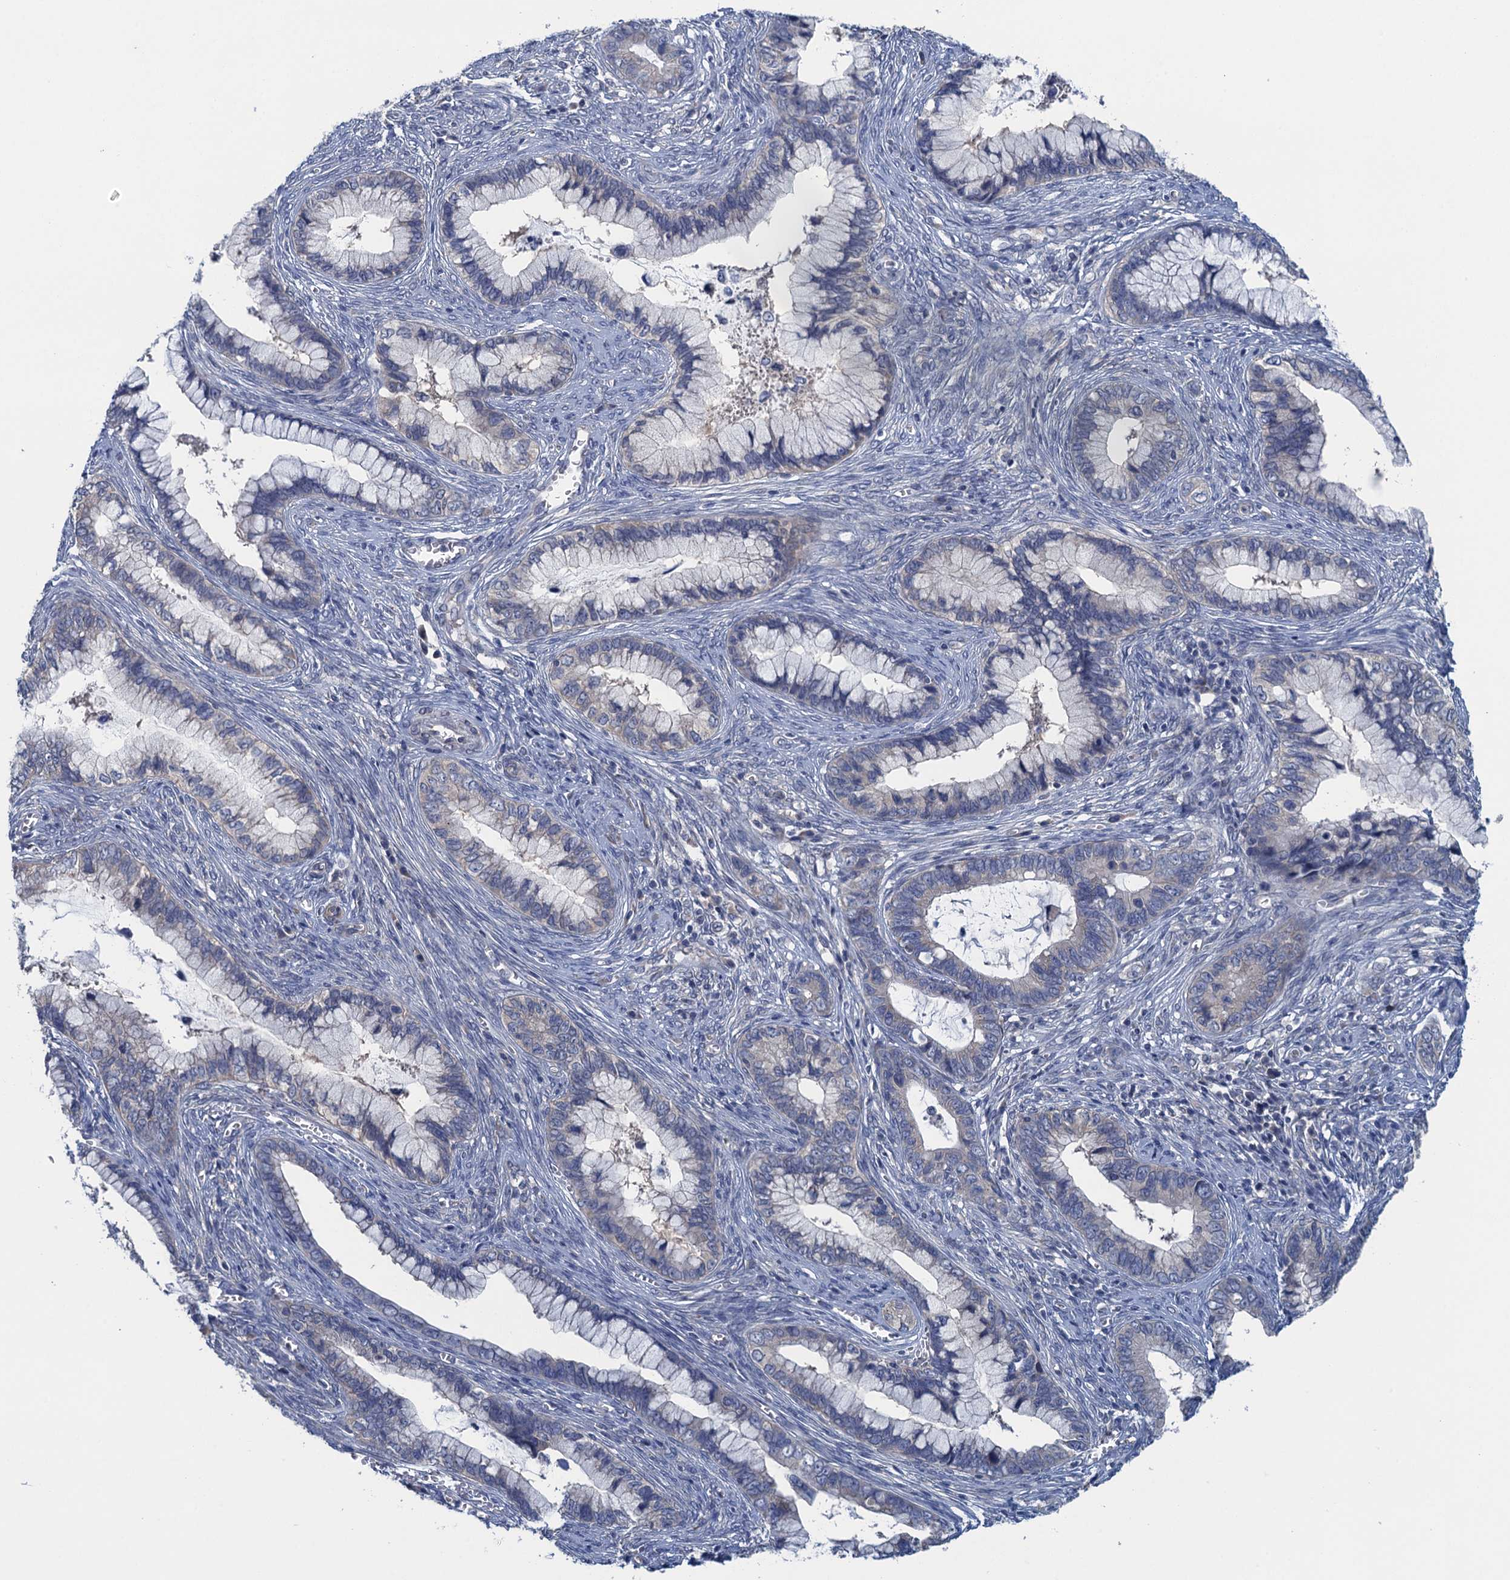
{"staining": {"intensity": "negative", "quantity": "none", "location": "none"}, "tissue": "cervical cancer", "cell_type": "Tumor cells", "image_type": "cancer", "snomed": [{"axis": "morphology", "description": "Adenocarcinoma, NOS"}, {"axis": "topography", "description": "Cervix"}], "caption": "Cervical adenocarcinoma was stained to show a protein in brown. There is no significant staining in tumor cells.", "gene": "CTU2", "patient": {"sex": "female", "age": 44}}